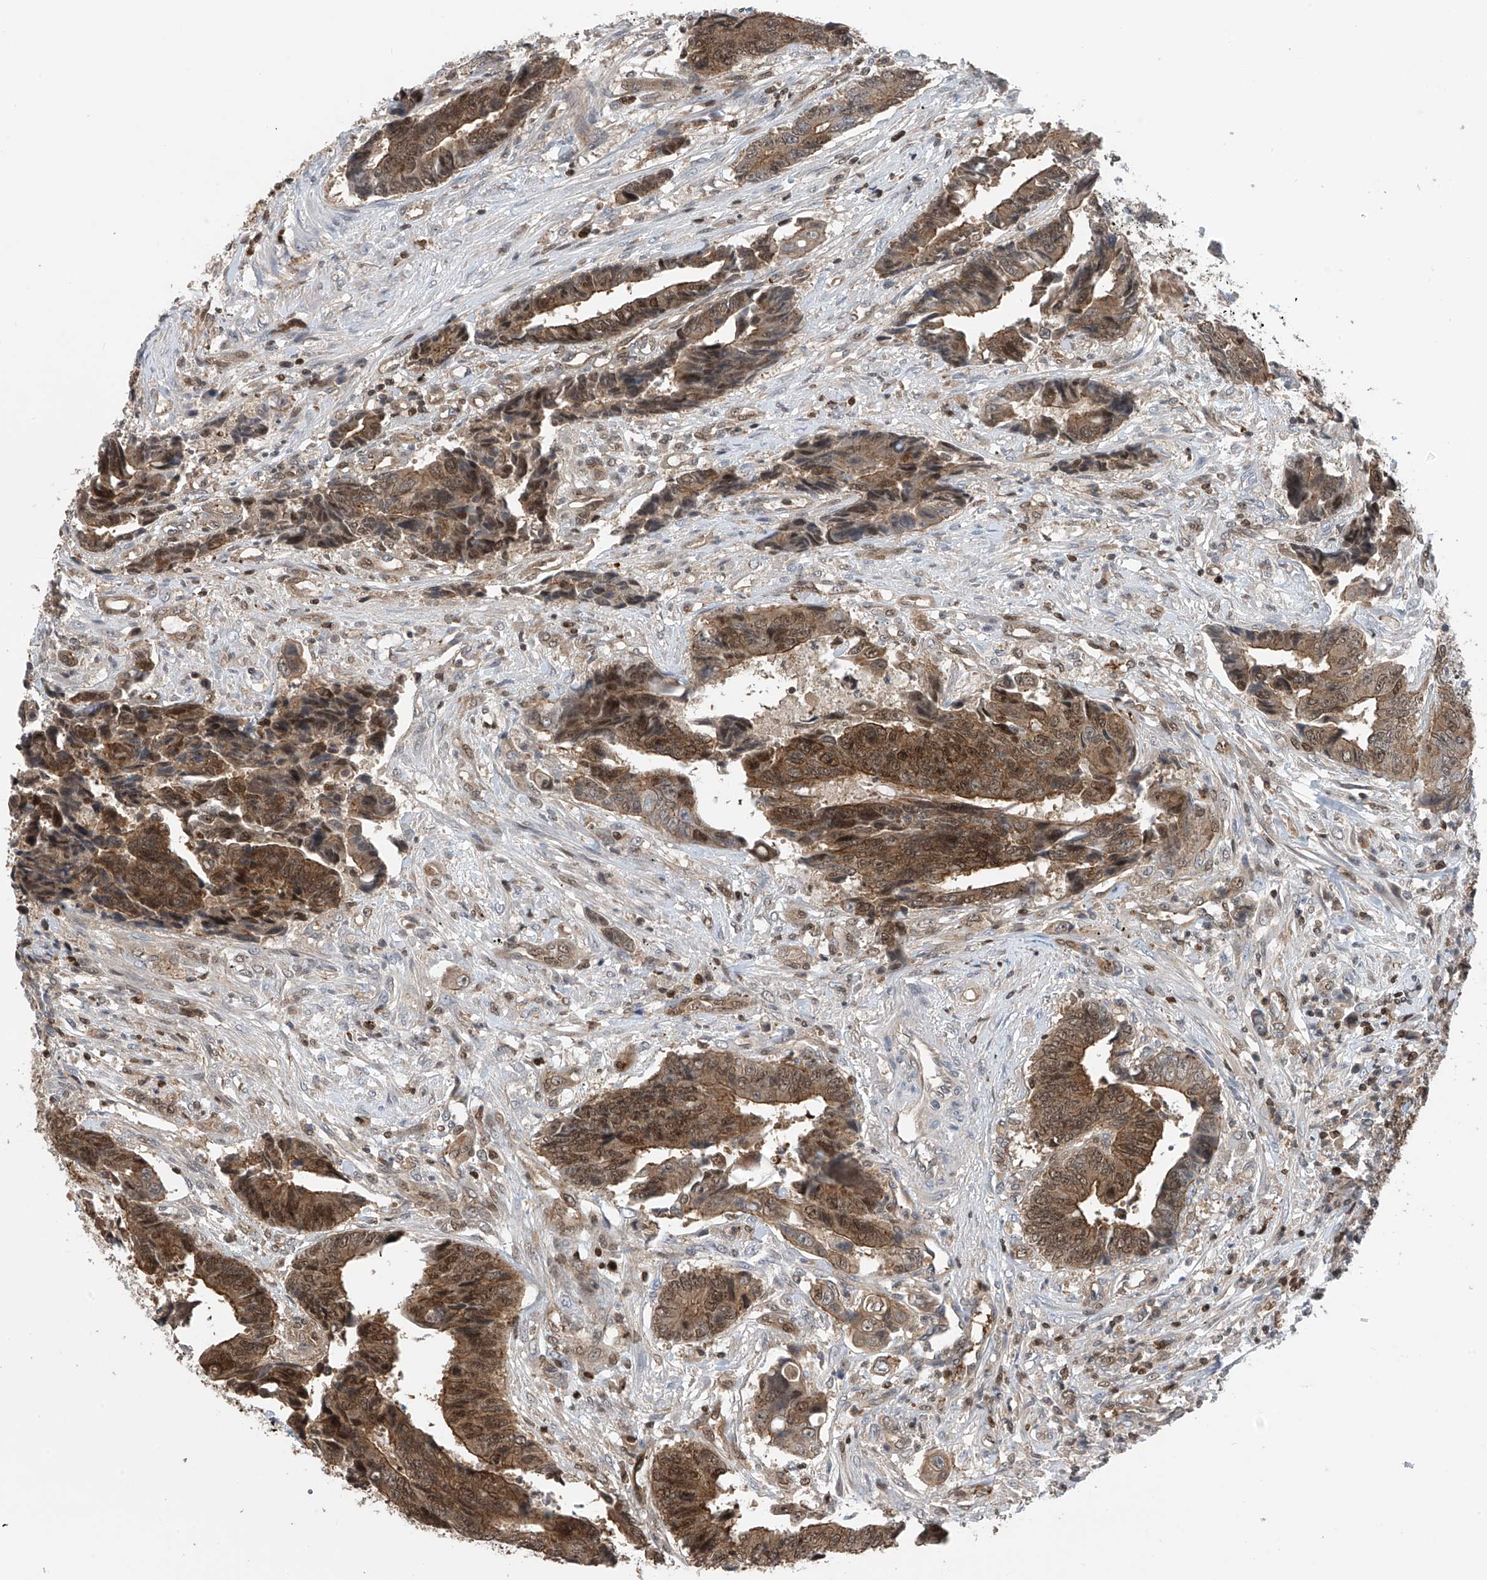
{"staining": {"intensity": "strong", "quantity": ">75%", "location": "cytoplasmic/membranous,nuclear"}, "tissue": "colorectal cancer", "cell_type": "Tumor cells", "image_type": "cancer", "snomed": [{"axis": "morphology", "description": "Adenocarcinoma, NOS"}, {"axis": "topography", "description": "Rectum"}], "caption": "IHC histopathology image of human colorectal cancer (adenocarcinoma) stained for a protein (brown), which exhibits high levels of strong cytoplasmic/membranous and nuclear positivity in about >75% of tumor cells.", "gene": "DNAJC9", "patient": {"sex": "male", "age": 84}}